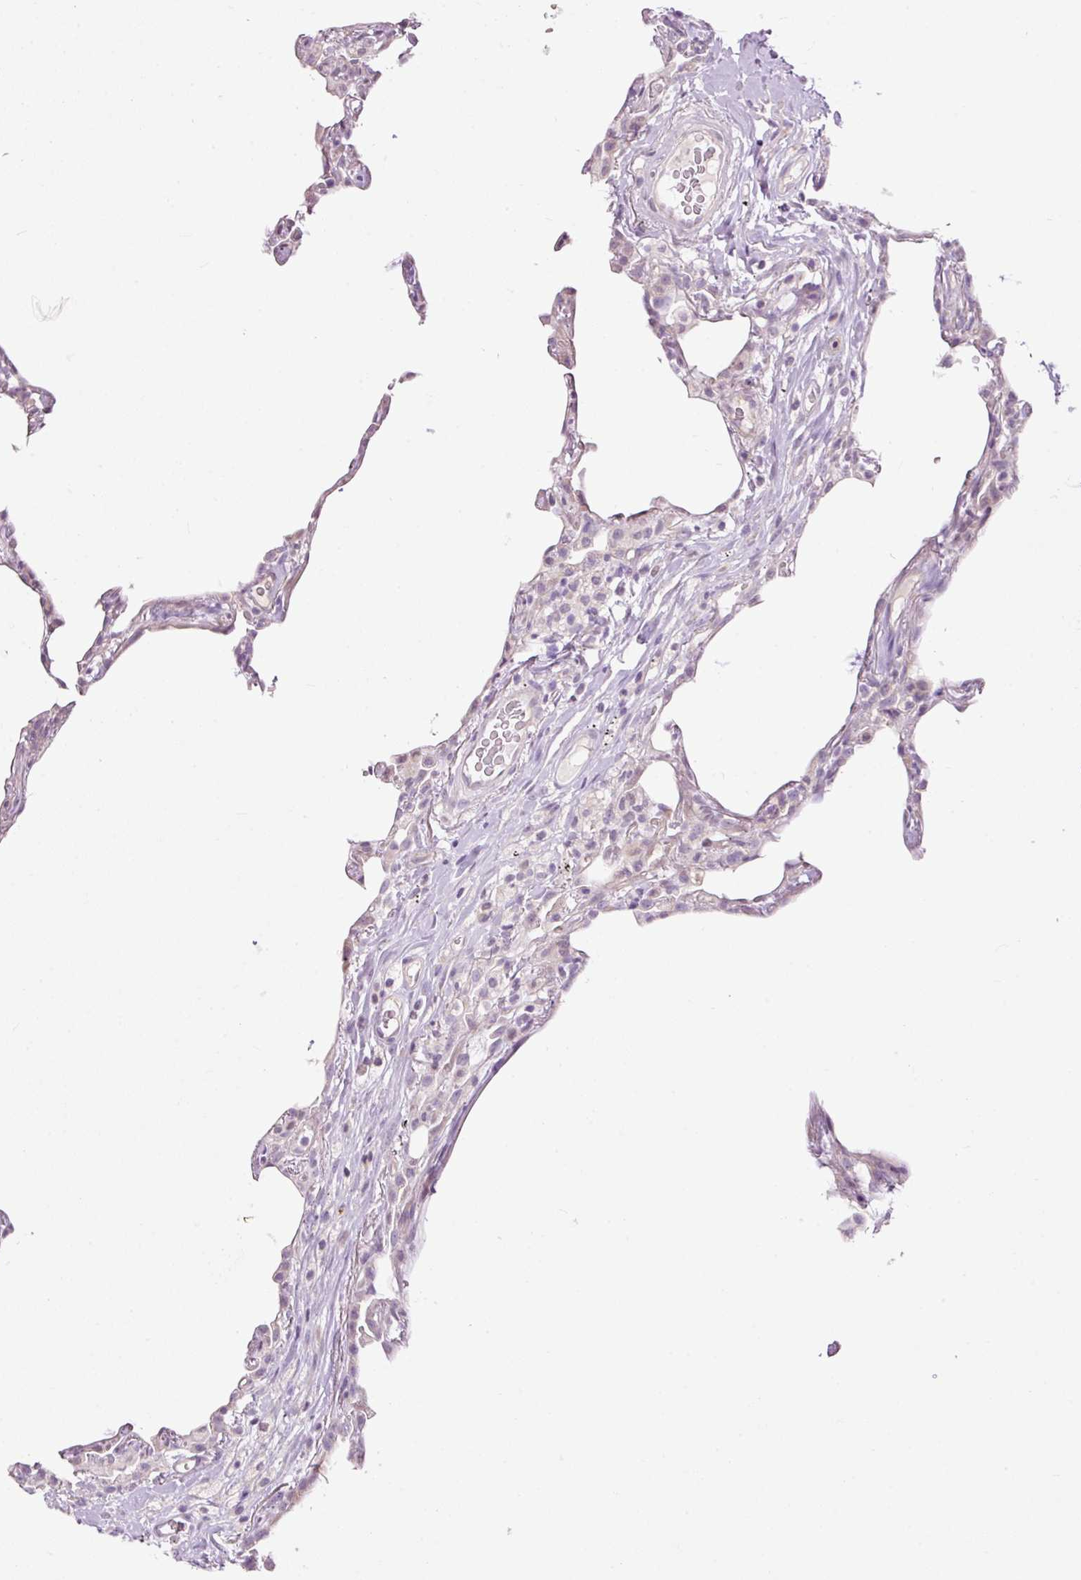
{"staining": {"intensity": "negative", "quantity": "none", "location": "none"}, "tissue": "lung", "cell_type": "Alveolar cells", "image_type": "normal", "snomed": [{"axis": "morphology", "description": "Normal tissue, NOS"}, {"axis": "topography", "description": "Lung"}], "caption": "The micrograph reveals no staining of alveolar cells in normal lung.", "gene": "FCRL4", "patient": {"sex": "female", "age": 57}}